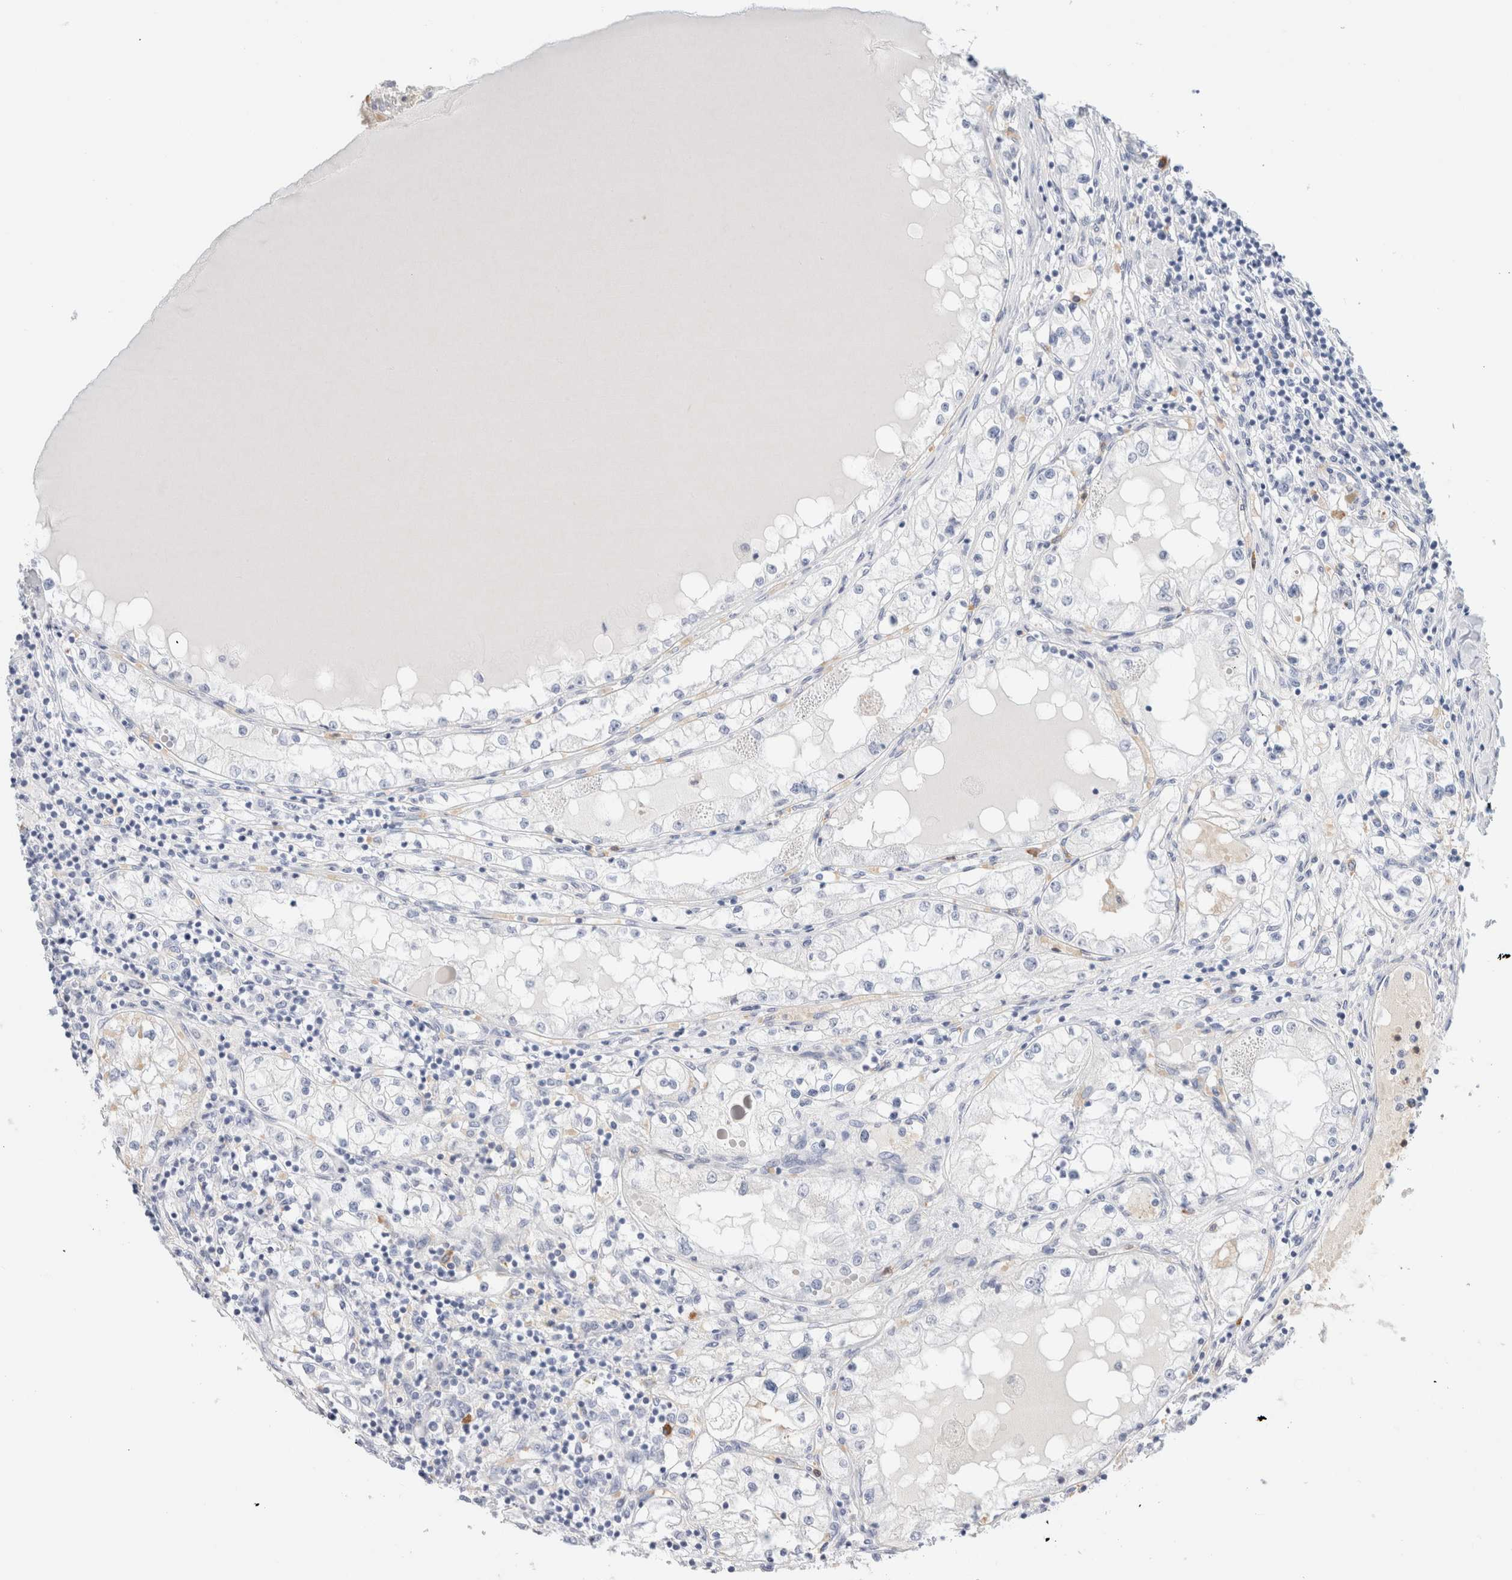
{"staining": {"intensity": "negative", "quantity": "none", "location": "none"}, "tissue": "renal cancer", "cell_type": "Tumor cells", "image_type": "cancer", "snomed": [{"axis": "morphology", "description": "Adenocarcinoma, NOS"}, {"axis": "topography", "description": "Kidney"}], "caption": "DAB (3,3'-diaminobenzidine) immunohistochemical staining of human adenocarcinoma (renal) displays no significant positivity in tumor cells.", "gene": "ARG1", "patient": {"sex": "male", "age": 68}}